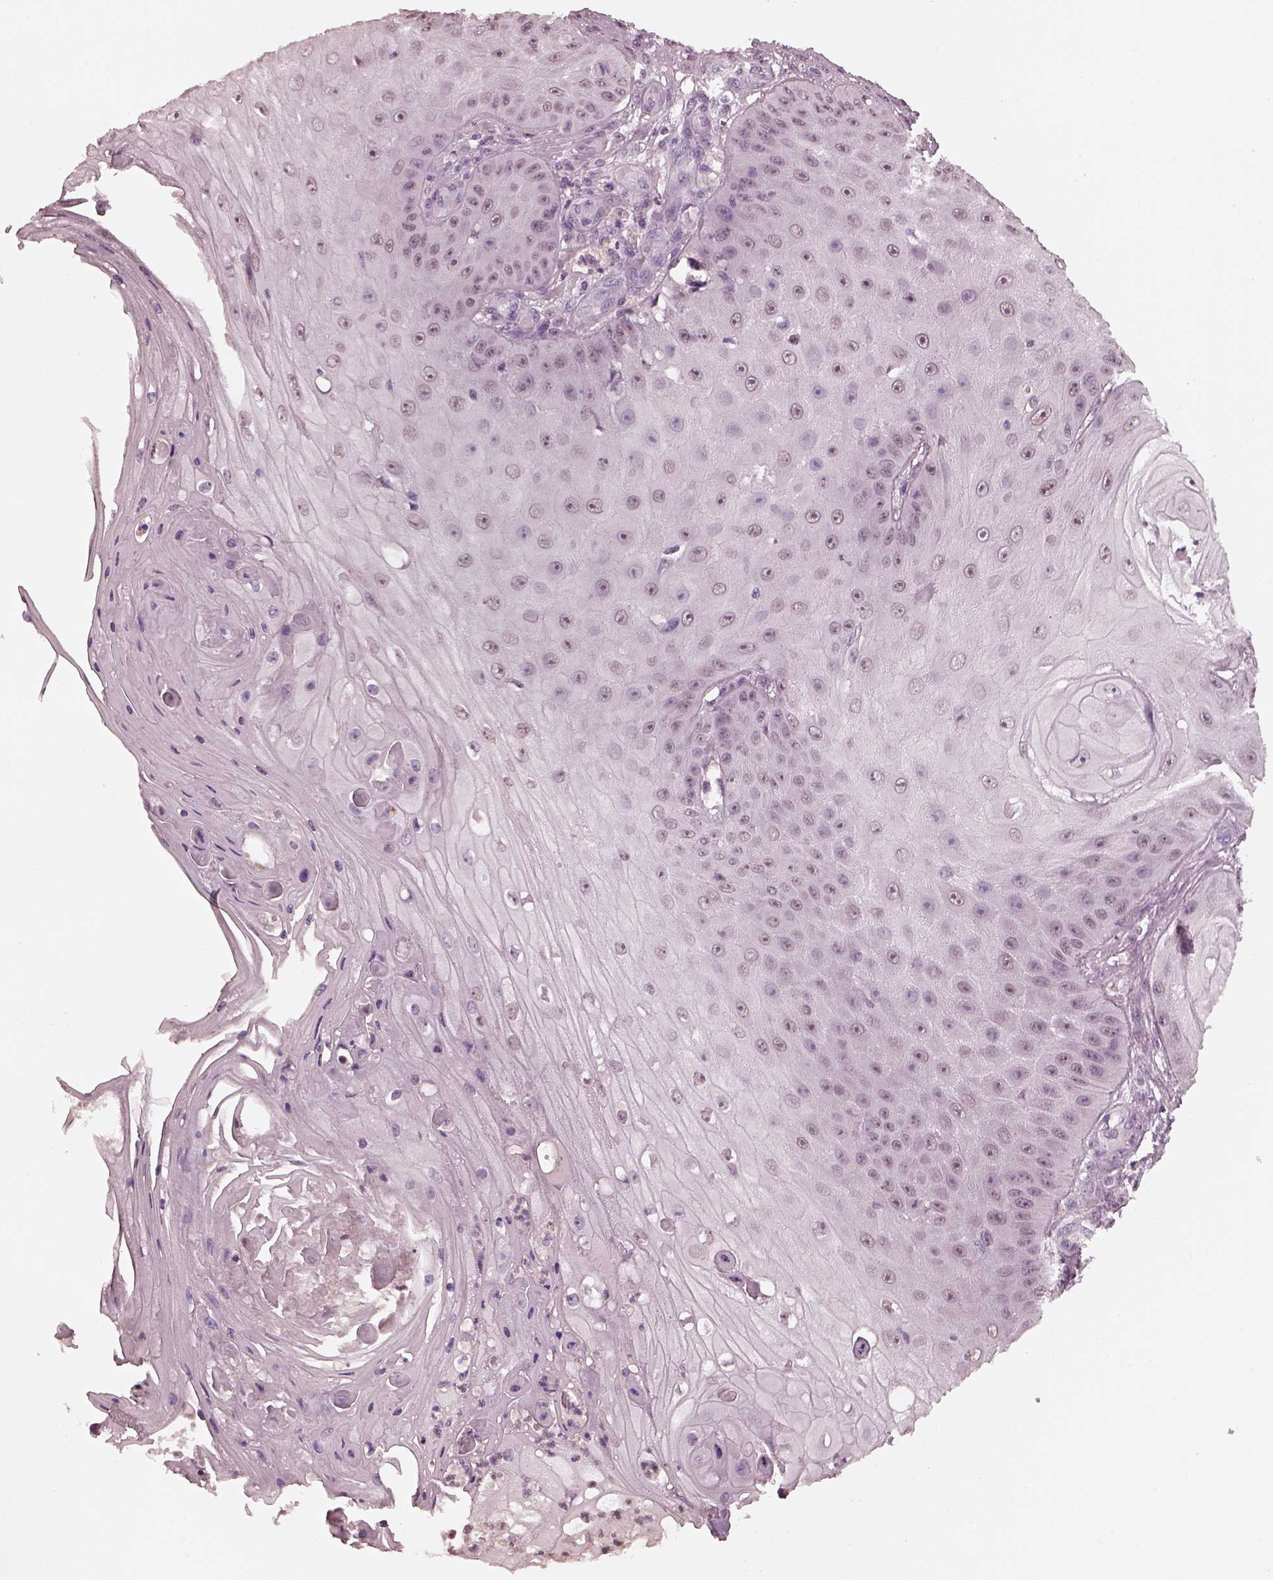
{"staining": {"intensity": "negative", "quantity": "none", "location": "none"}, "tissue": "skin cancer", "cell_type": "Tumor cells", "image_type": "cancer", "snomed": [{"axis": "morphology", "description": "Squamous cell carcinoma, NOS"}, {"axis": "topography", "description": "Skin"}], "caption": "This is a photomicrograph of immunohistochemistry (IHC) staining of skin cancer, which shows no expression in tumor cells.", "gene": "TSKS", "patient": {"sex": "male", "age": 70}}